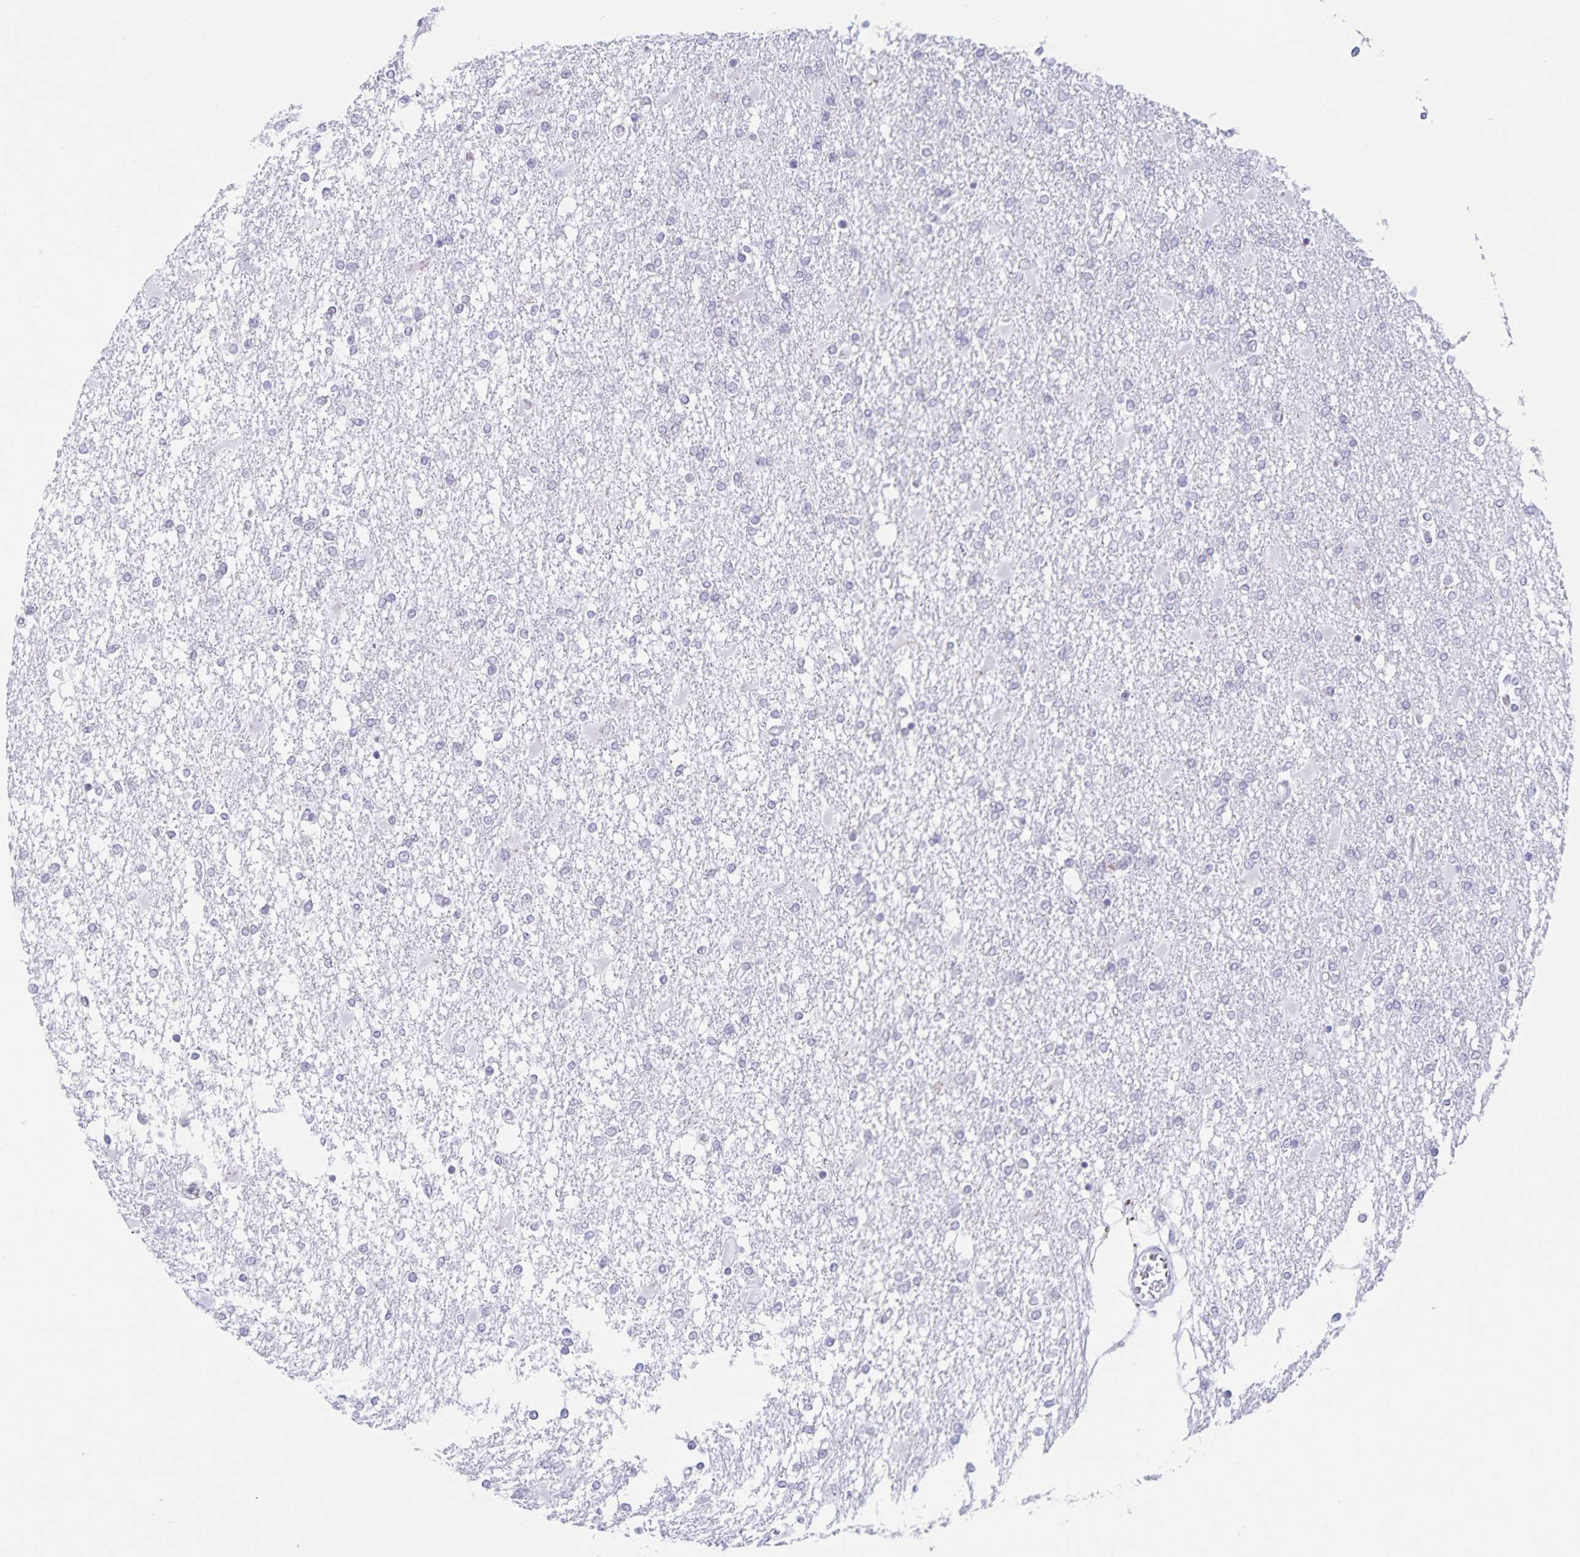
{"staining": {"intensity": "negative", "quantity": "none", "location": "none"}, "tissue": "glioma", "cell_type": "Tumor cells", "image_type": "cancer", "snomed": [{"axis": "morphology", "description": "Glioma, malignant, High grade"}, {"axis": "topography", "description": "Cerebral cortex"}], "caption": "Tumor cells are negative for protein expression in human glioma.", "gene": "LCE6A", "patient": {"sex": "male", "age": 79}}